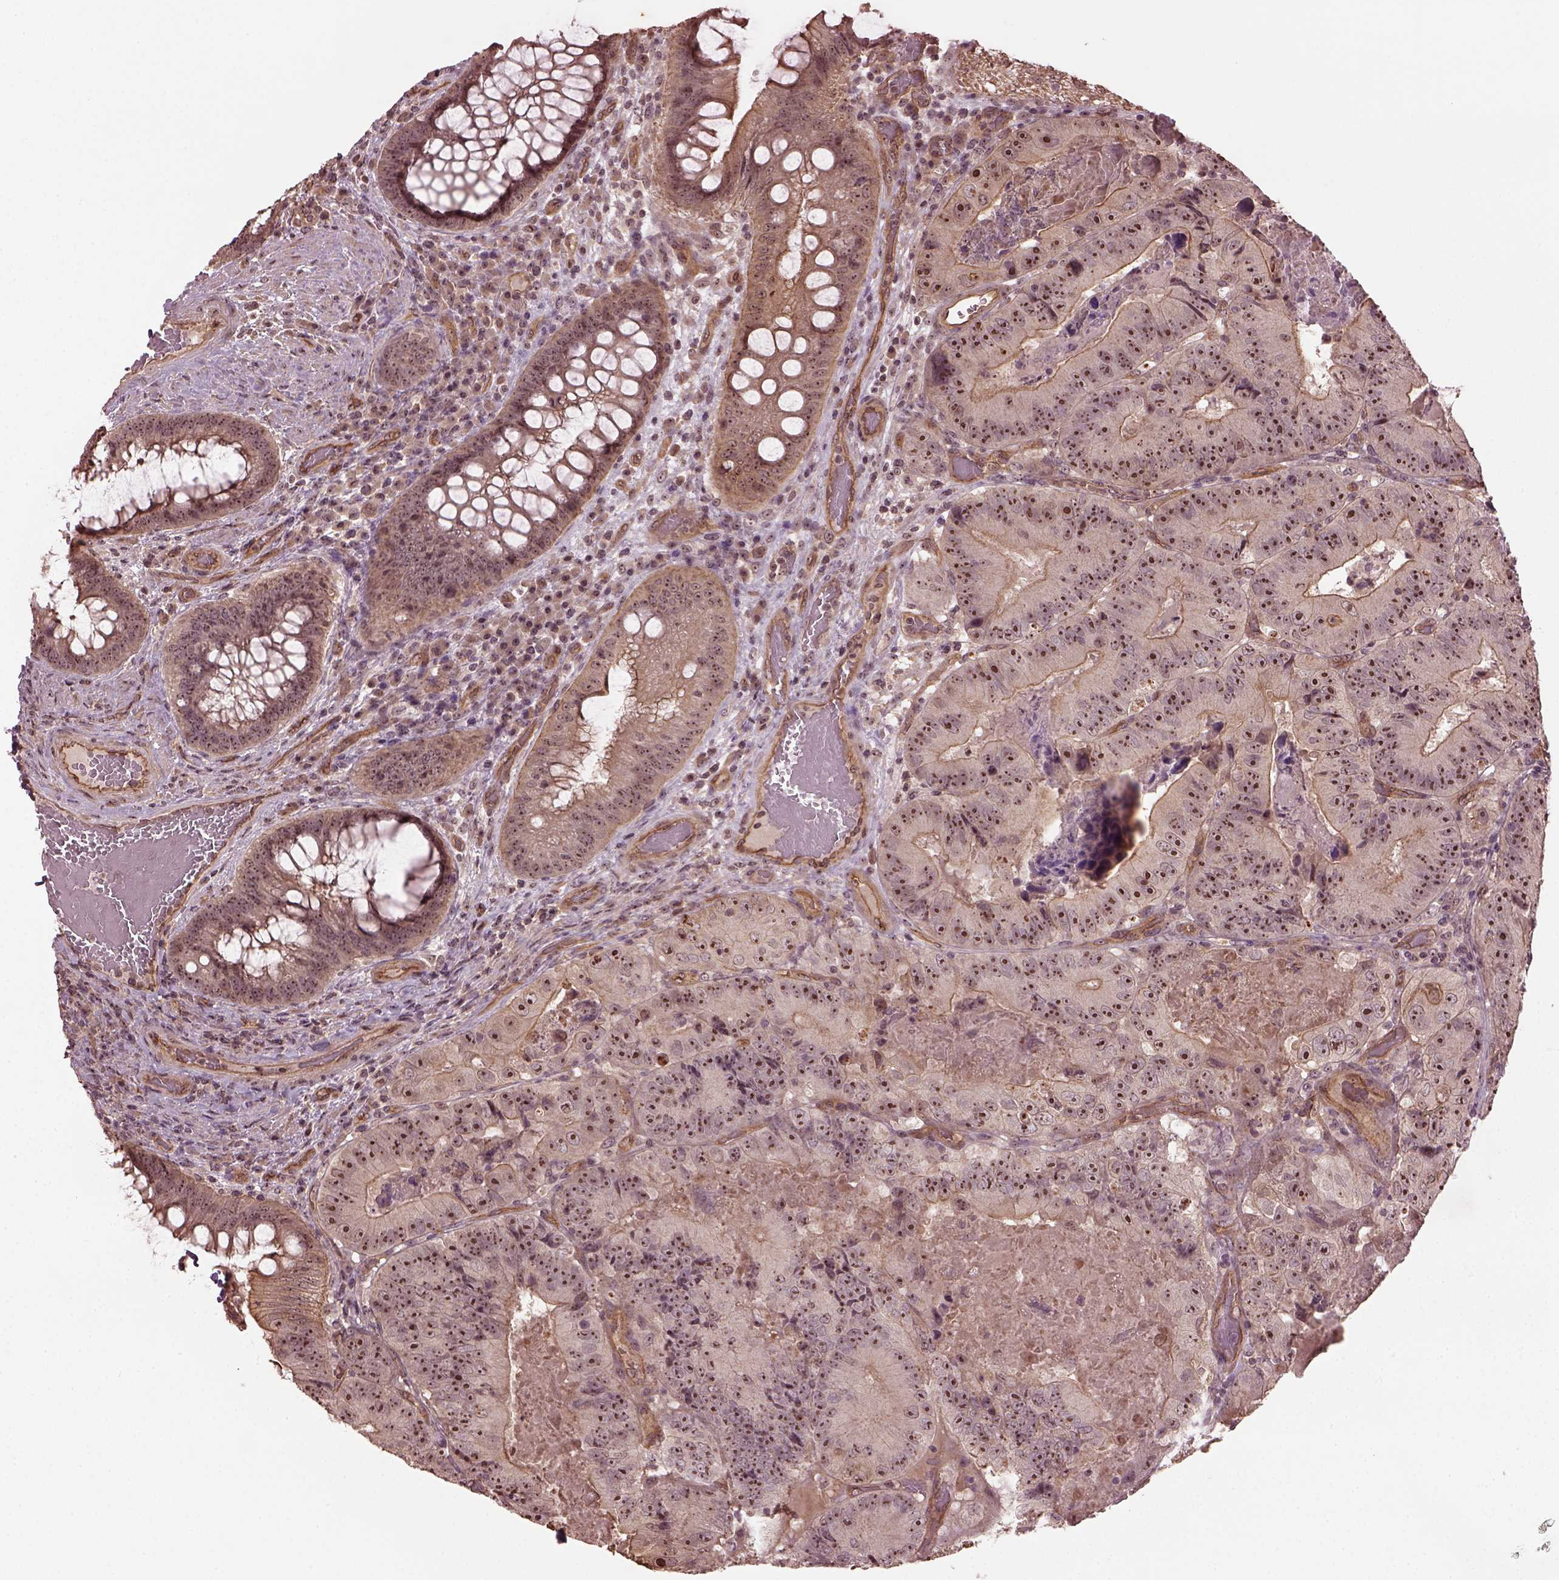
{"staining": {"intensity": "strong", "quantity": ">75%", "location": "nuclear"}, "tissue": "colorectal cancer", "cell_type": "Tumor cells", "image_type": "cancer", "snomed": [{"axis": "morphology", "description": "Adenocarcinoma, NOS"}, {"axis": "topography", "description": "Colon"}], "caption": "Adenocarcinoma (colorectal) stained with DAB immunohistochemistry (IHC) shows high levels of strong nuclear positivity in approximately >75% of tumor cells.", "gene": "GNRH1", "patient": {"sex": "female", "age": 86}}